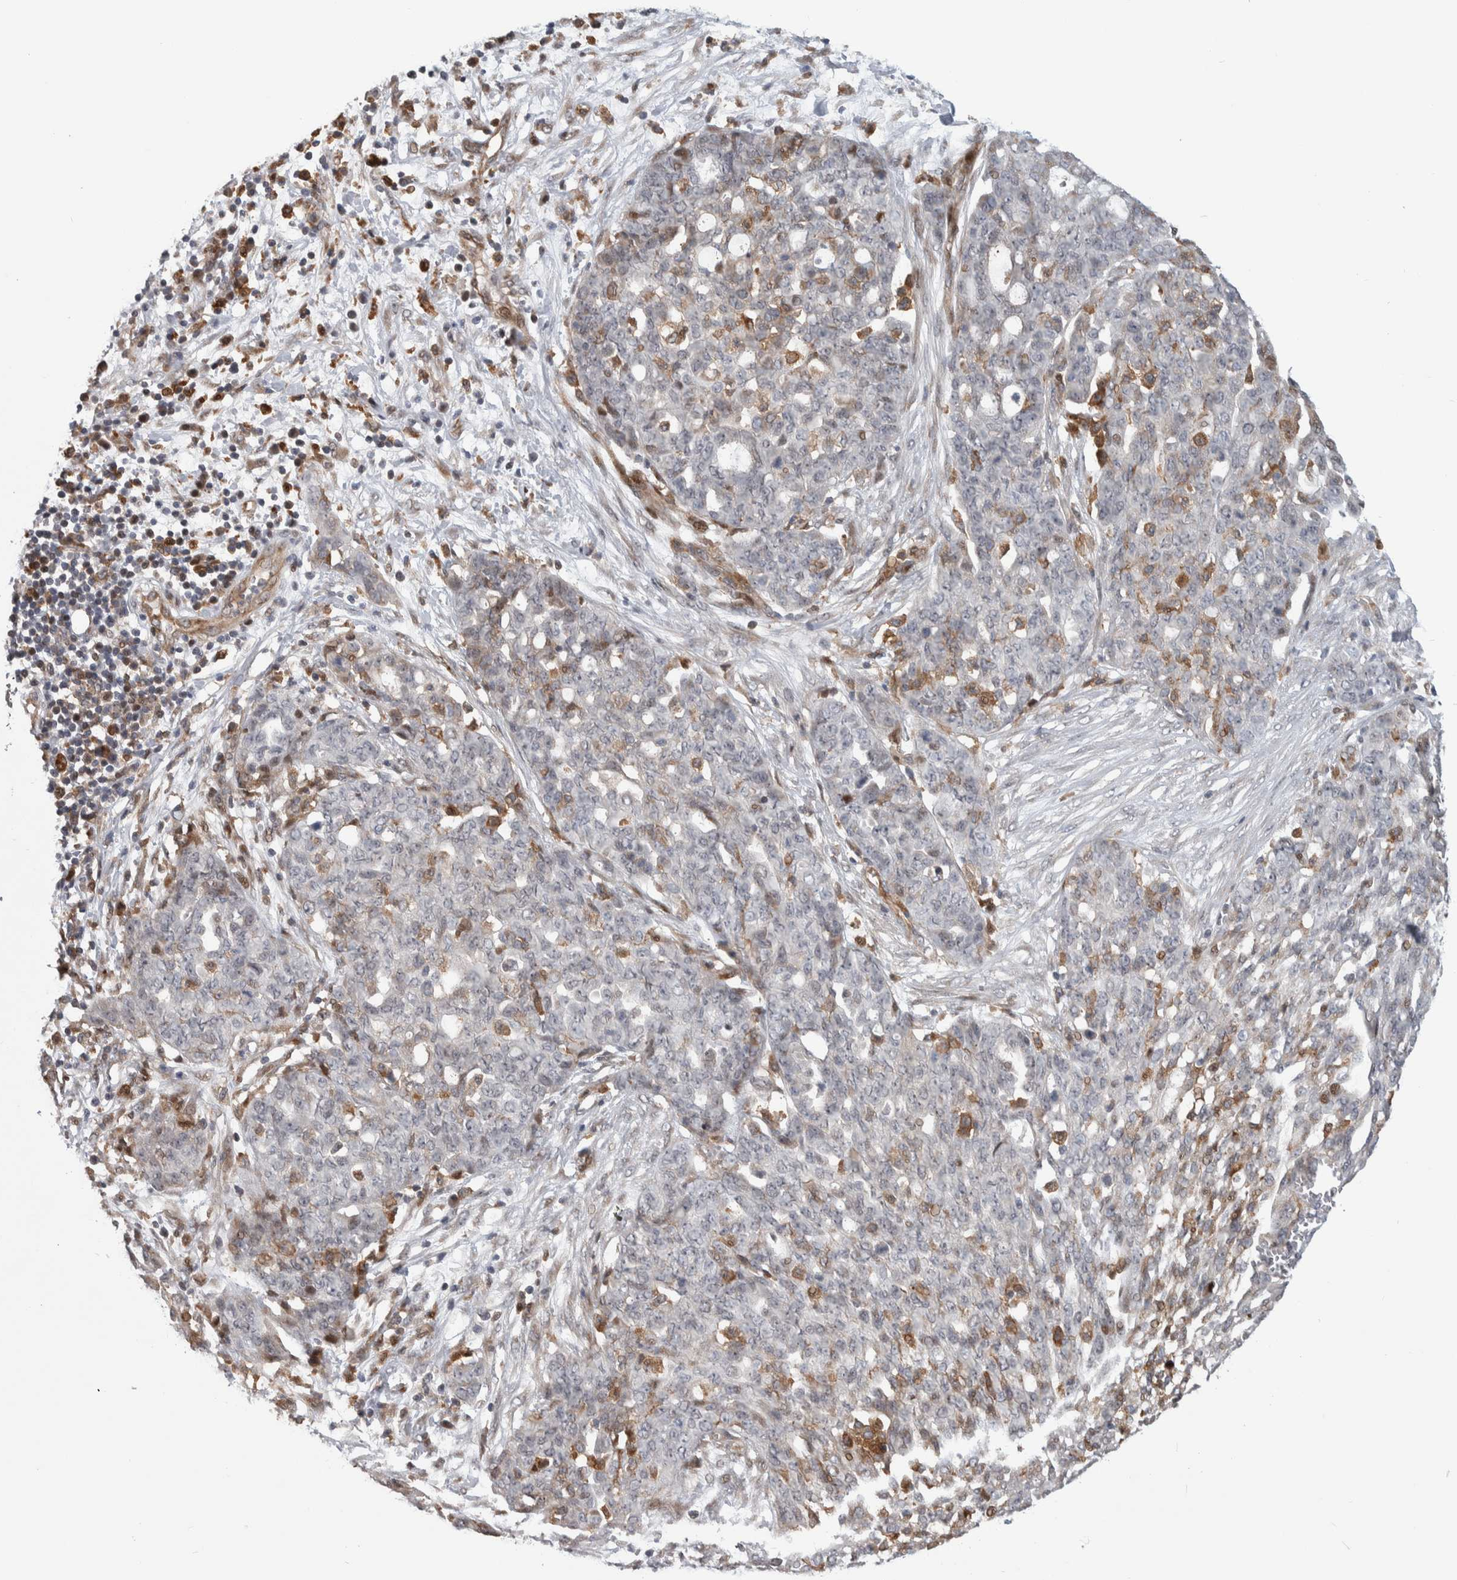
{"staining": {"intensity": "moderate", "quantity": "<25%", "location": "cytoplasmic/membranous"}, "tissue": "ovarian cancer", "cell_type": "Tumor cells", "image_type": "cancer", "snomed": [{"axis": "morphology", "description": "Cystadenocarcinoma, serous, NOS"}, {"axis": "topography", "description": "Soft tissue"}, {"axis": "topography", "description": "Ovary"}], "caption": "Immunohistochemistry micrograph of human ovarian cancer stained for a protein (brown), which demonstrates low levels of moderate cytoplasmic/membranous staining in about <25% of tumor cells.", "gene": "MSL1", "patient": {"sex": "female", "age": 57}}